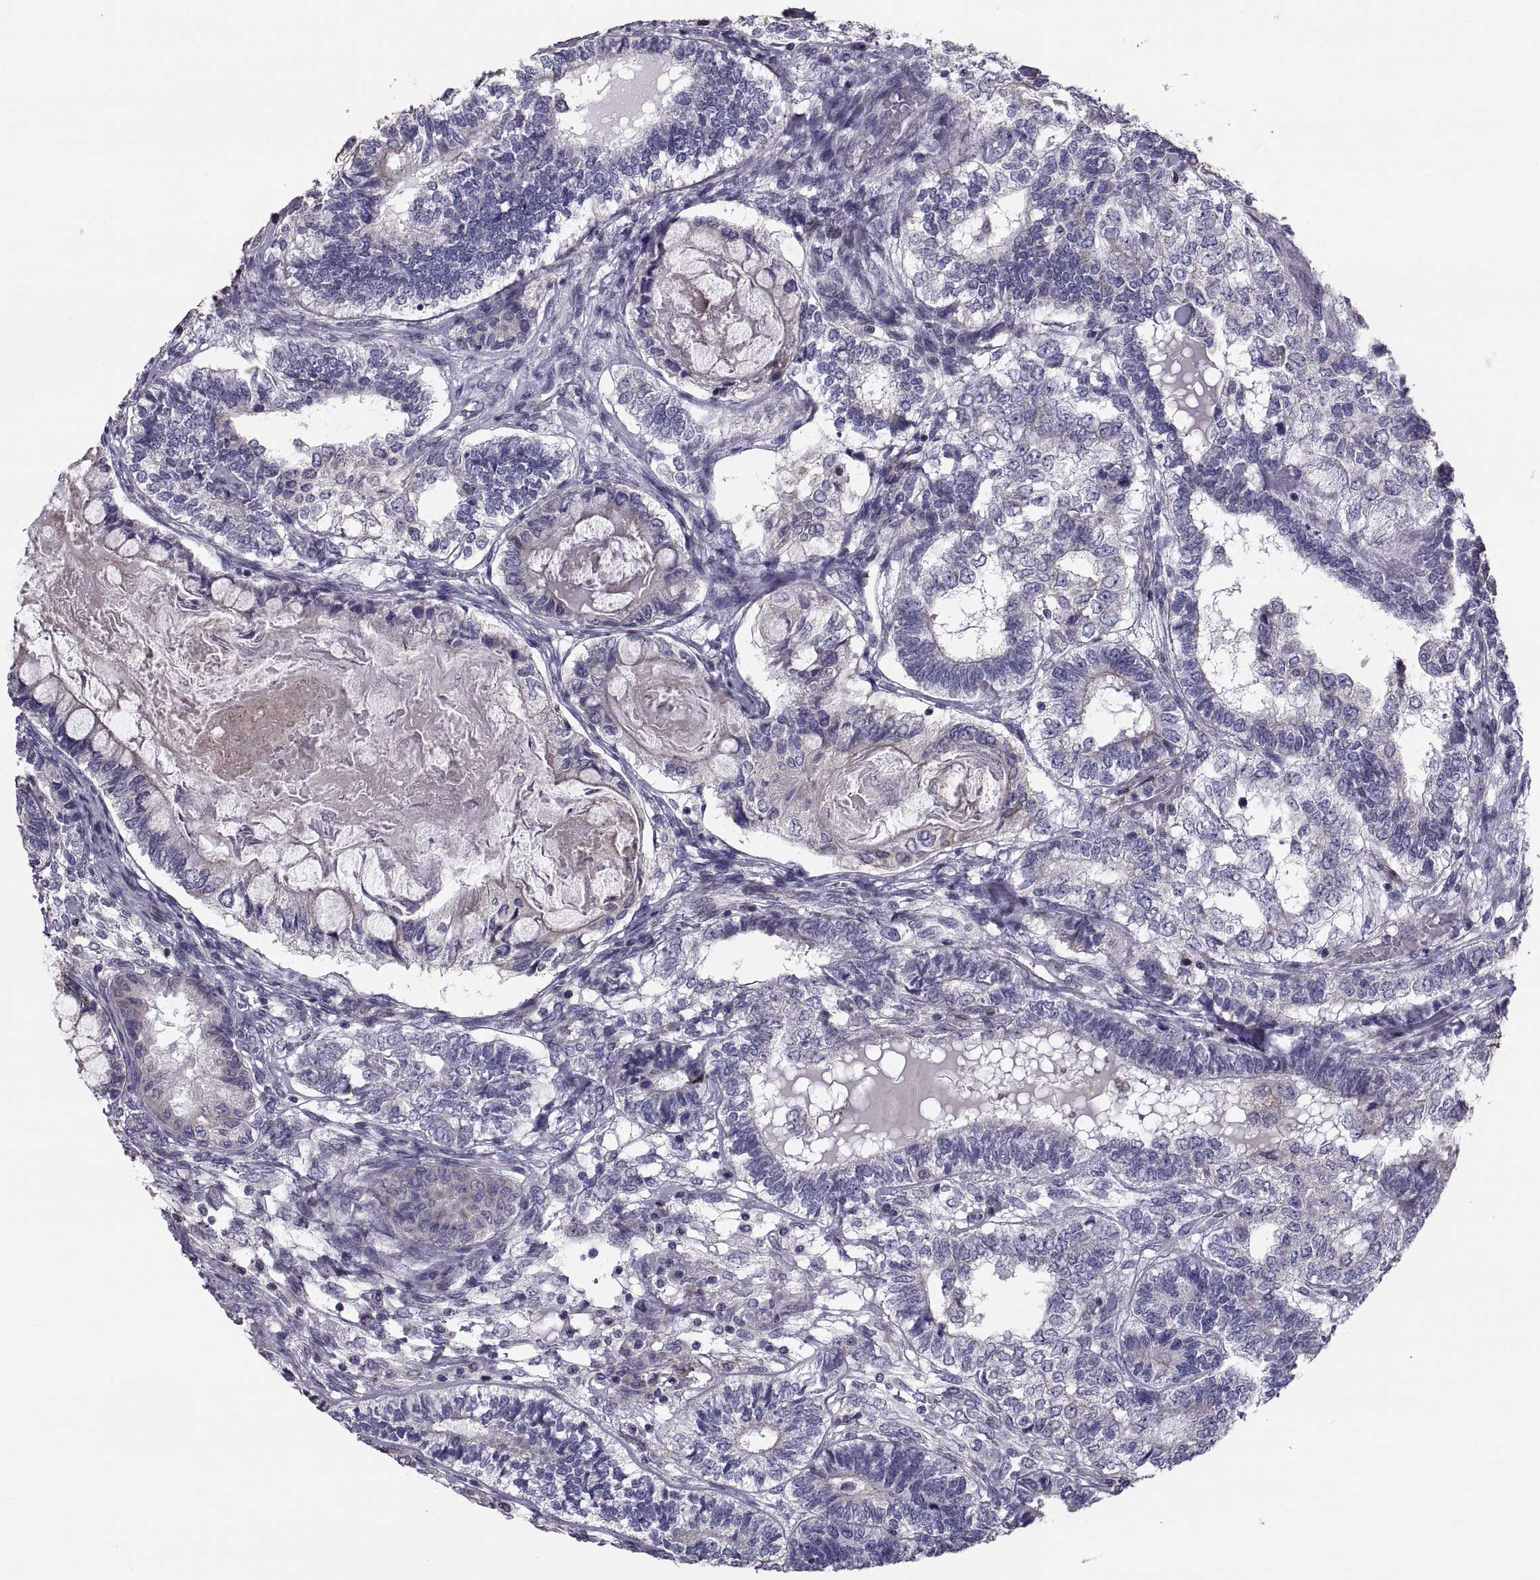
{"staining": {"intensity": "weak", "quantity": "<25%", "location": "cytoplasmic/membranous"}, "tissue": "testis cancer", "cell_type": "Tumor cells", "image_type": "cancer", "snomed": [{"axis": "morphology", "description": "Seminoma, NOS"}, {"axis": "morphology", "description": "Carcinoma, Embryonal, NOS"}, {"axis": "topography", "description": "Testis"}], "caption": "This micrograph is of testis cancer stained with immunohistochemistry (IHC) to label a protein in brown with the nuclei are counter-stained blue. There is no staining in tumor cells.", "gene": "ANO1", "patient": {"sex": "male", "age": 41}}